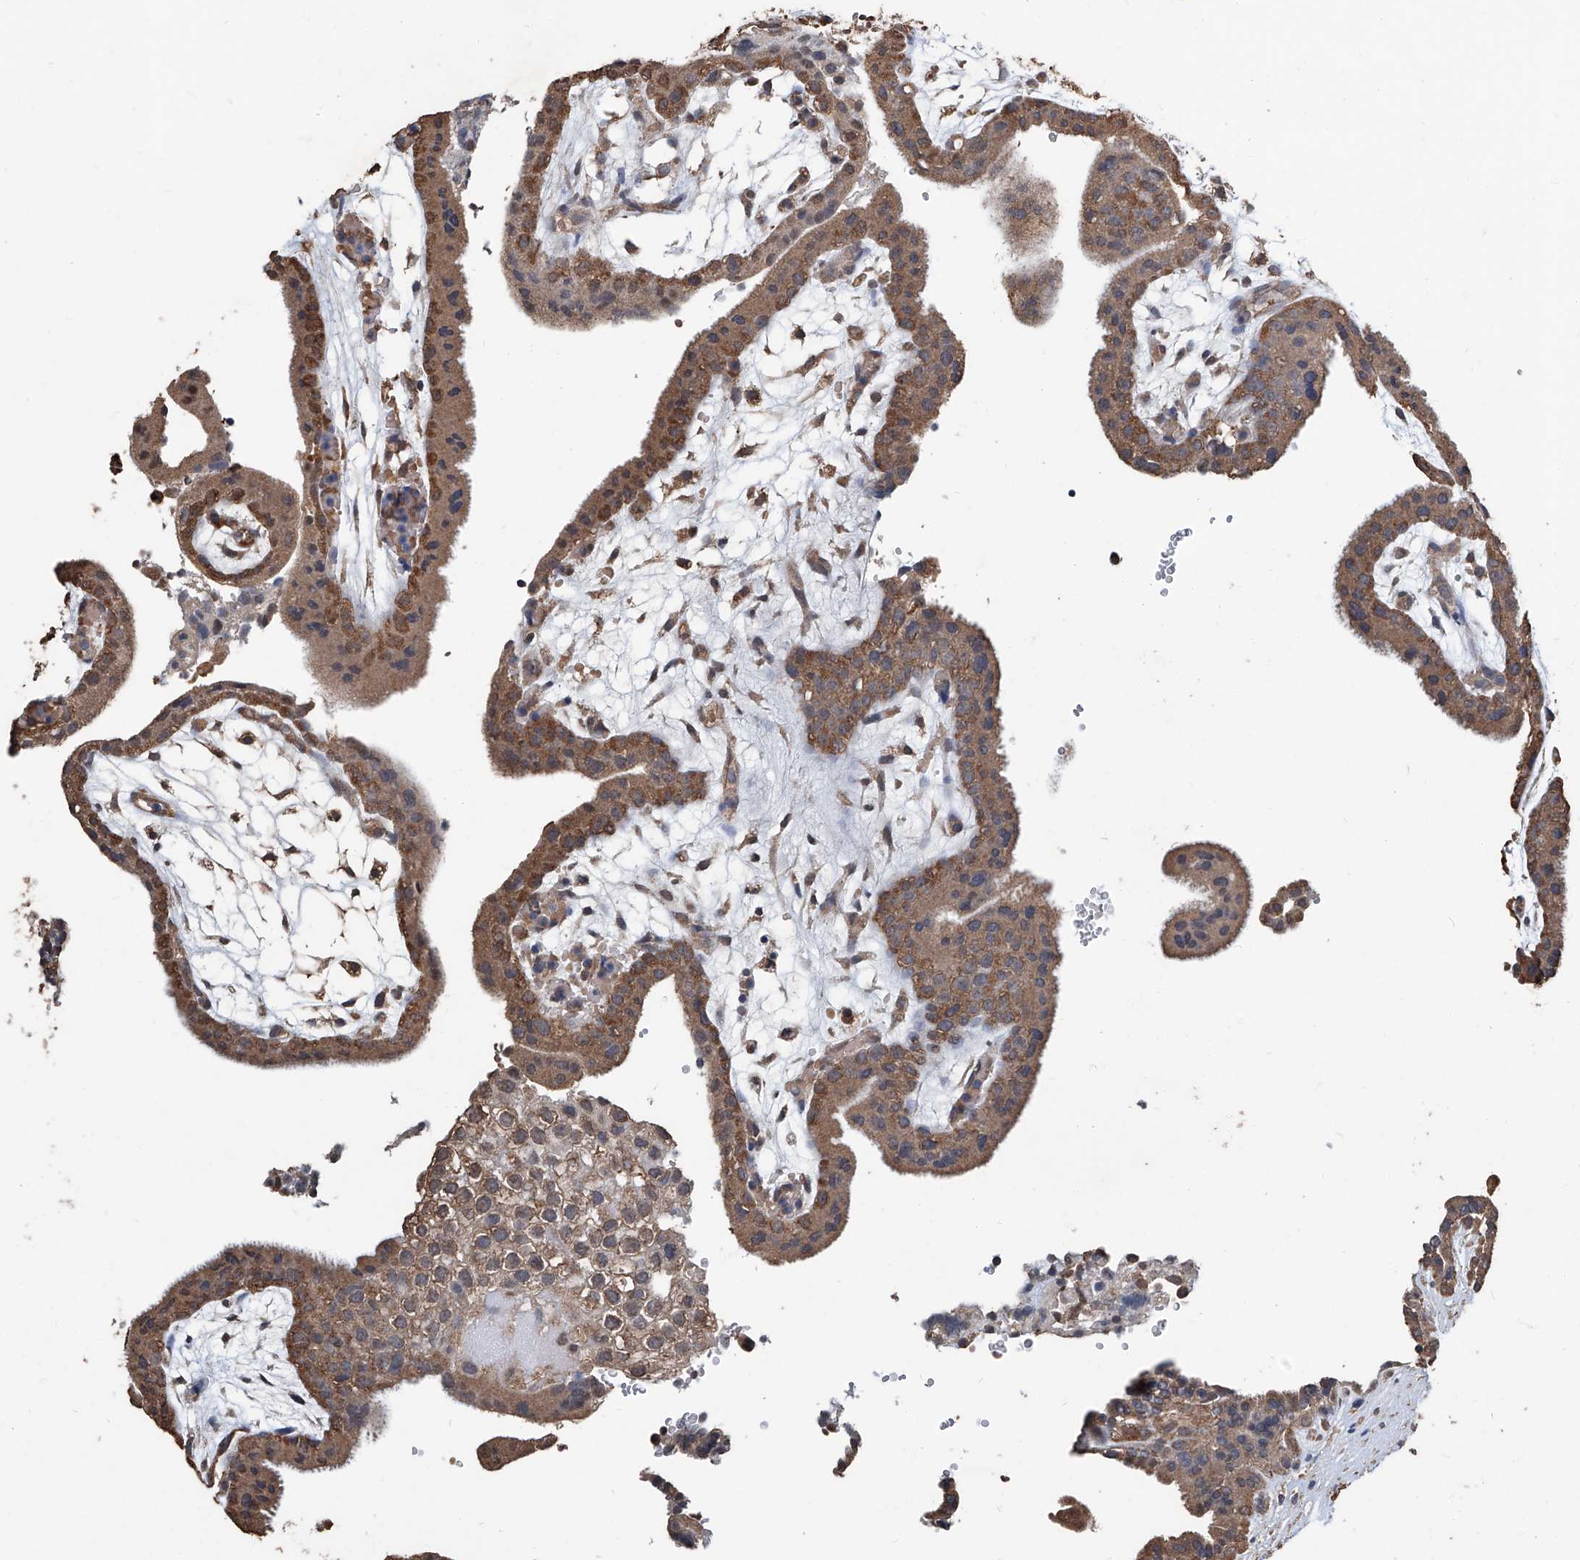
{"staining": {"intensity": "moderate", "quantity": ">75%", "location": "cytoplasmic/membranous,nuclear"}, "tissue": "placenta", "cell_type": "Decidual cells", "image_type": "normal", "snomed": [{"axis": "morphology", "description": "Normal tissue, NOS"}, {"axis": "topography", "description": "Placenta"}], "caption": "Protein expression analysis of benign human placenta reveals moderate cytoplasmic/membranous,nuclear staining in about >75% of decidual cells.", "gene": "STARD7", "patient": {"sex": "female", "age": 18}}